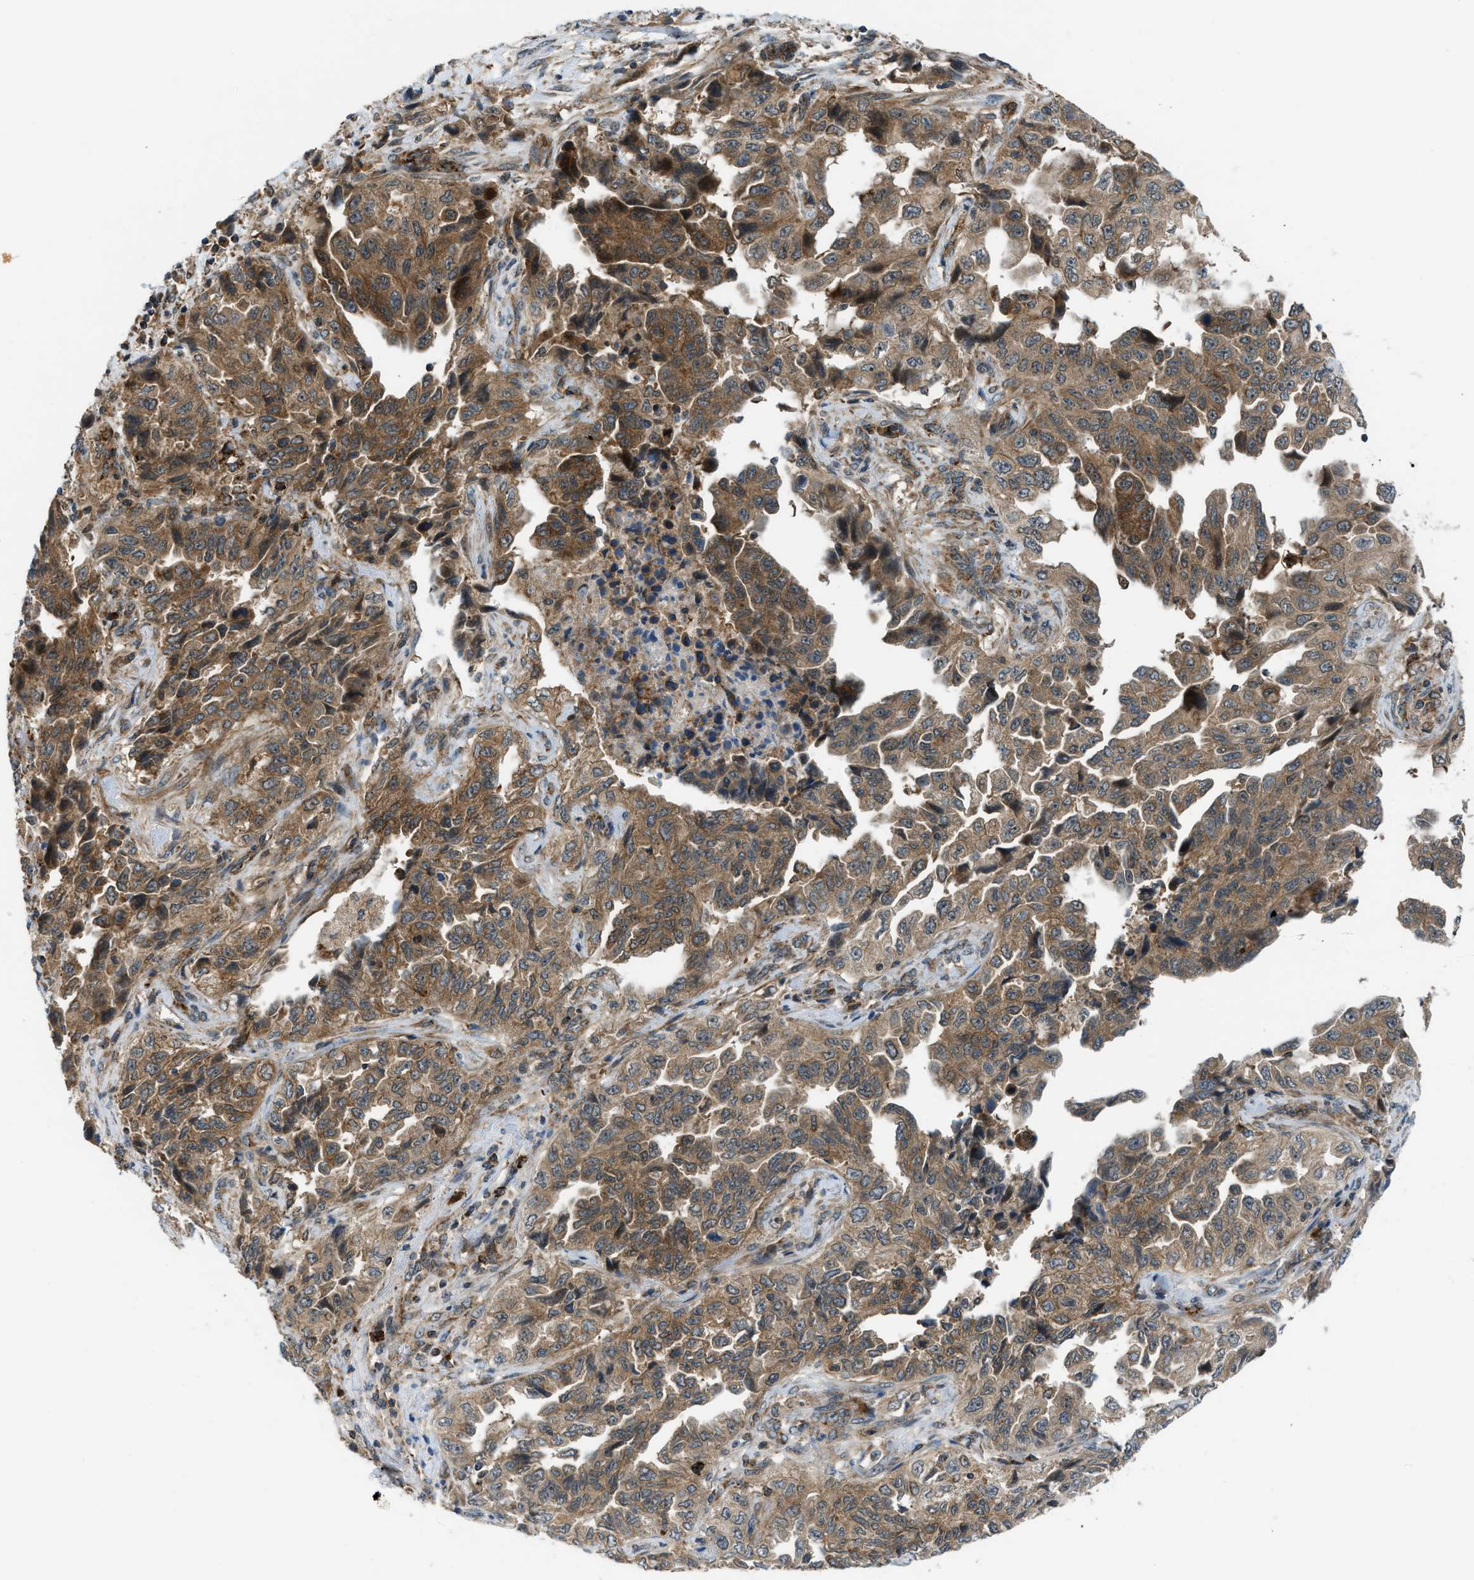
{"staining": {"intensity": "moderate", "quantity": ">75%", "location": "cytoplasmic/membranous"}, "tissue": "lung cancer", "cell_type": "Tumor cells", "image_type": "cancer", "snomed": [{"axis": "morphology", "description": "Adenocarcinoma, NOS"}, {"axis": "topography", "description": "Lung"}], "caption": "This histopathology image exhibits IHC staining of lung adenocarcinoma, with medium moderate cytoplasmic/membranous positivity in about >75% of tumor cells.", "gene": "SESN2", "patient": {"sex": "female", "age": 51}}